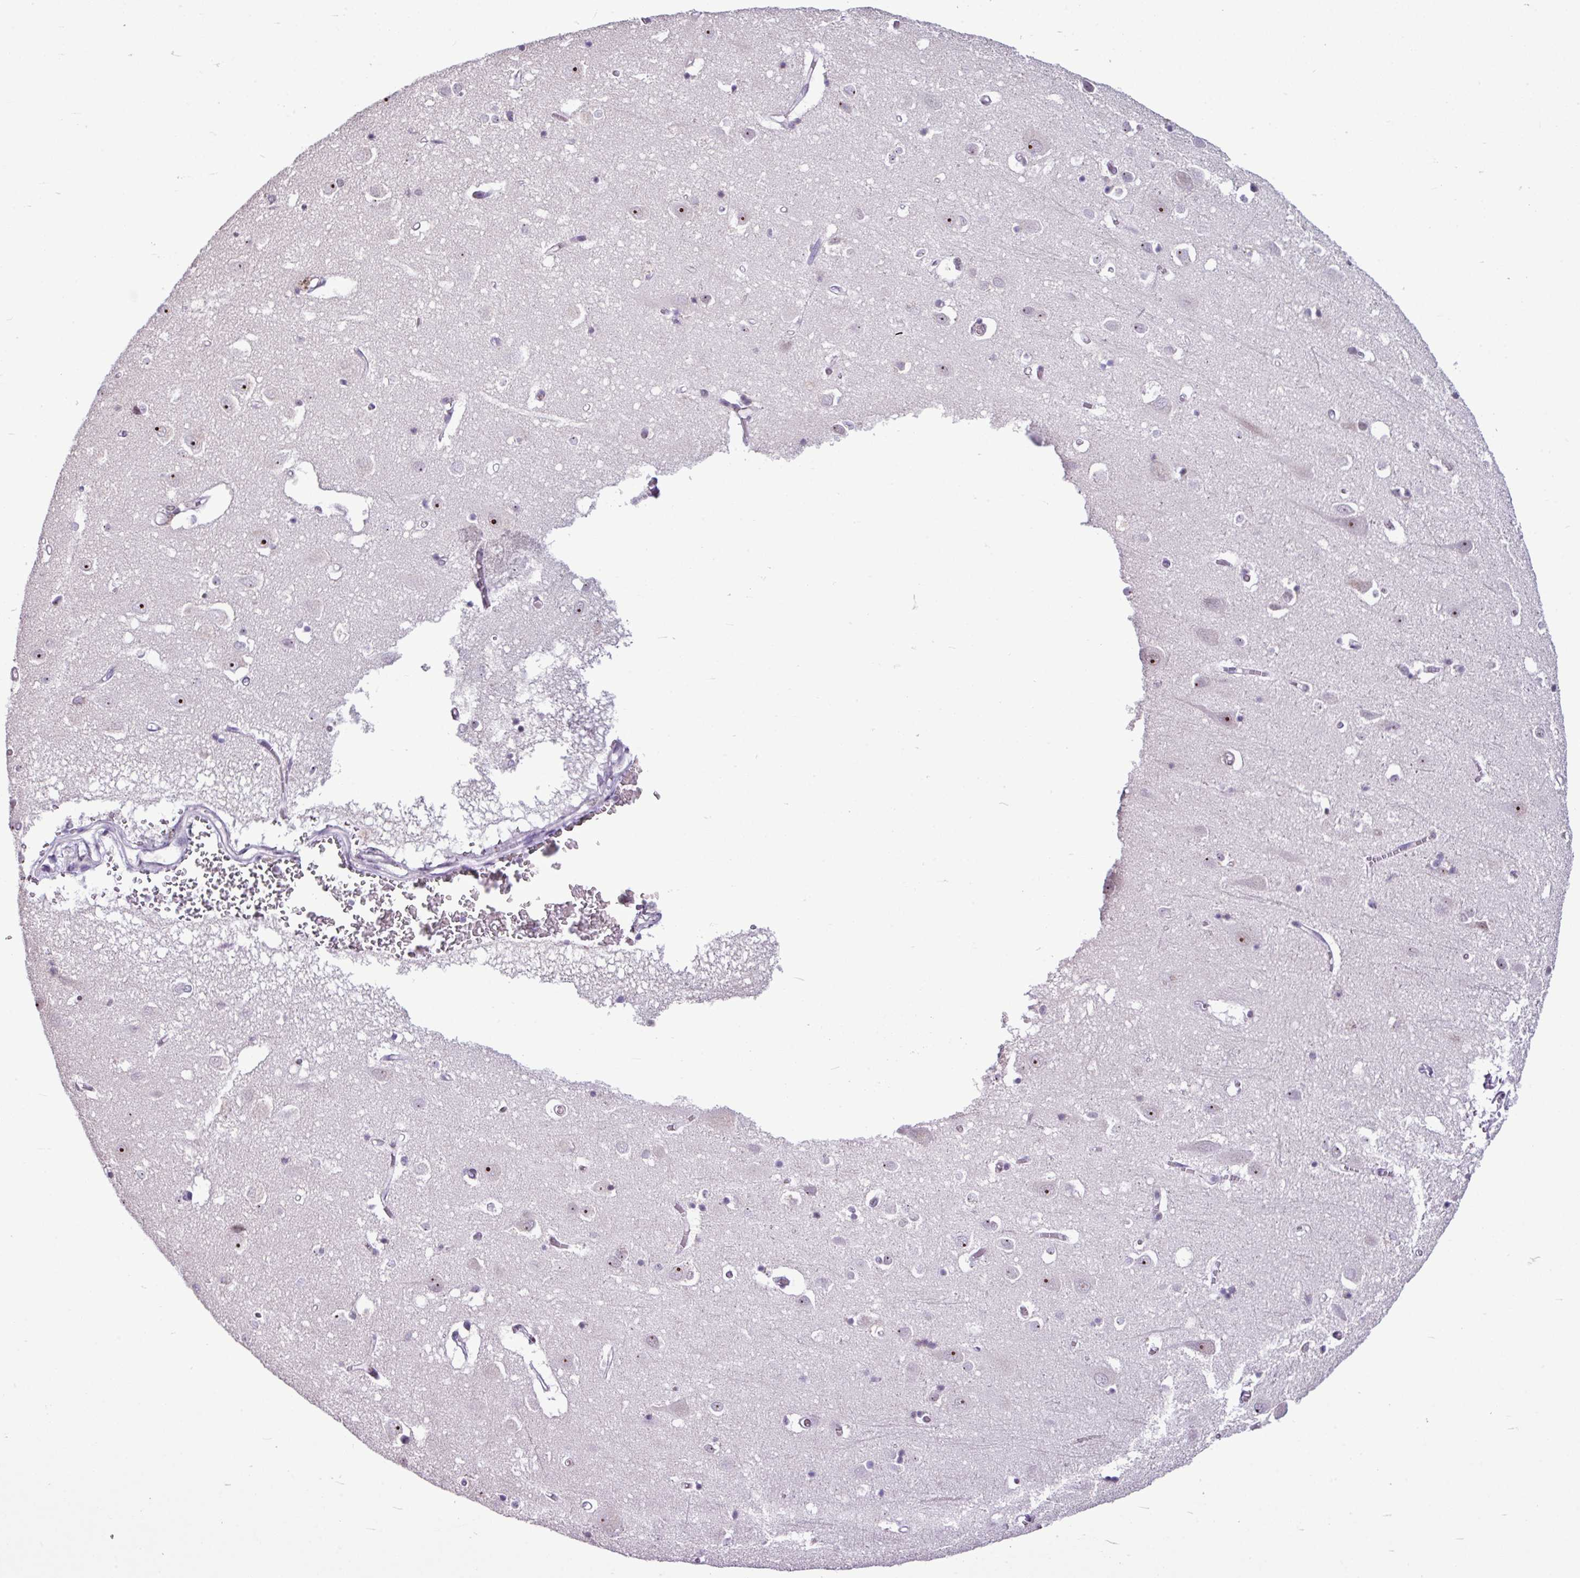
{"staining": {"intensity": "negative", "quantity": "none", "location": "none"}, "tissue": "cerebral cortex", "cell_type": "Endothelial cells", "image_type": "normal", "snomed": [{"axis": "morphology", "description": "Normal tissue, NOS"}, {"axis": "topography", "description": "Cerebral cortex"}], "caption": "The micrograph reveals no significant expression in endothelial cells of cerebral cortex.", "gene": "UTP18", "patient": {"sex": "male", "age": 70}}